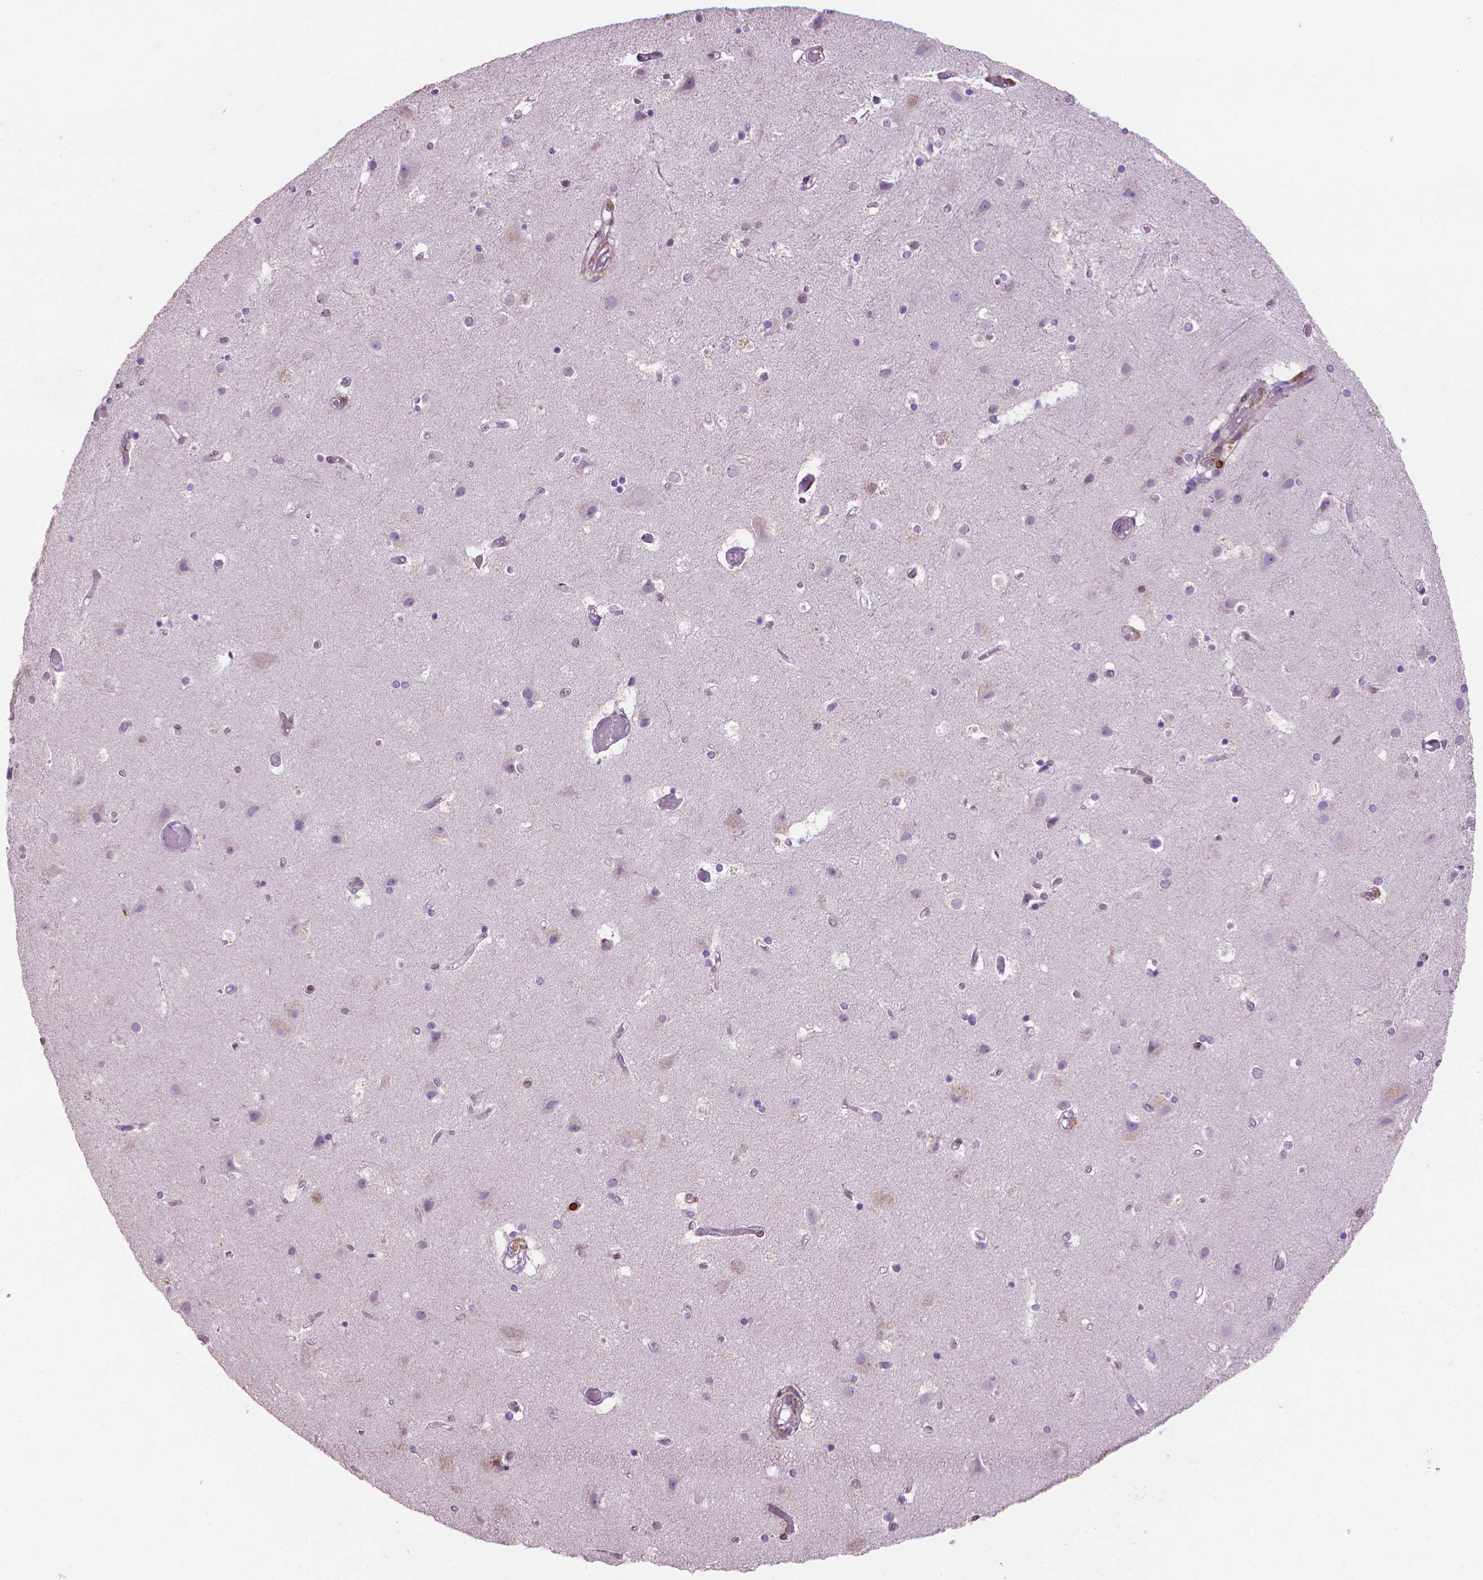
{"staining": {"intensity": "negative", "quantity": "none", "location": "none"}, "tissue": "cerebral cortex", "cell_type": "Endothelial cells", "image_type": "normal", "snomed": [{"axis": "morphology", "description": "Normal tissue, NOS"}, {"axis": "topography", "description": "Cerebral cortex"}], "caption": "IHC micrograph of normal human cerebral cortex stained for a protein (brown), which exhibits no expression in endothelial cells. (DAB (3,3'-diaminobenzidine) immunohistochemistry (IHC) with hematoxylin counter stain).", "gene": "BCL2", "patient": {"sex": "female", "age": 52}}